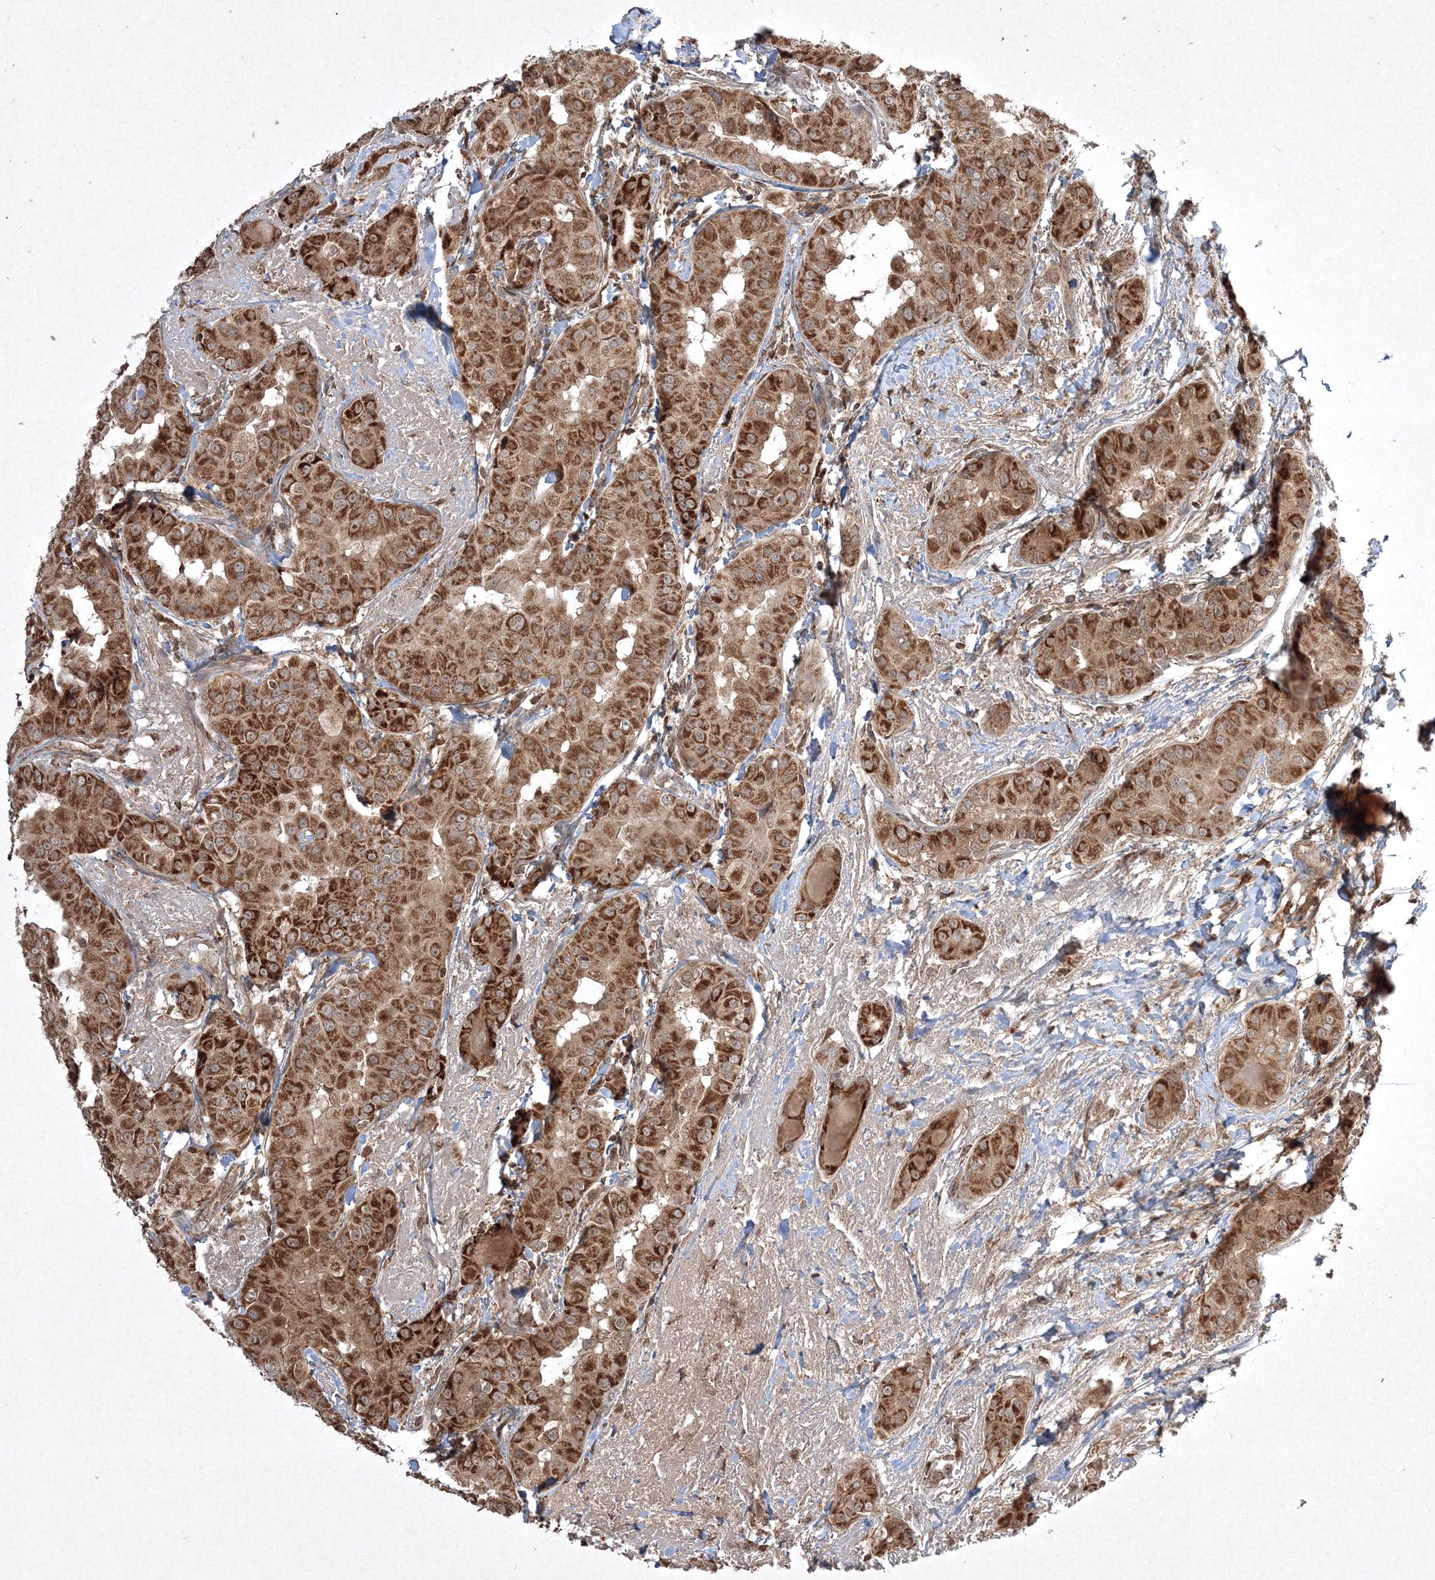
{"staining": {"intensity": "strong", "quantity": ">75%", "location": "cytoplasmic/membranous"}, "tissue": "thyroid cancer", "cell_type": "Tumor cells", "image_type": "cancer", "snomed": [{"axis": "morphology", "description": "Papillary adenocarcinoma, NOS"}, {"axis": "topography", "description": "Thyroid gland"}], "caption": "Immunohistochemical staining of thyroid papillary adenocarcinoma exhibits high levels of strong cytoplasmic/membranous protein positivity in approximately >75% of tumor cells. (DAB (3,3'-diaminobenzidine) IHC with brightfield microscopy, high magnification).", "gene": "PLTP", "patient": {"sex": "male", "age": 33}}